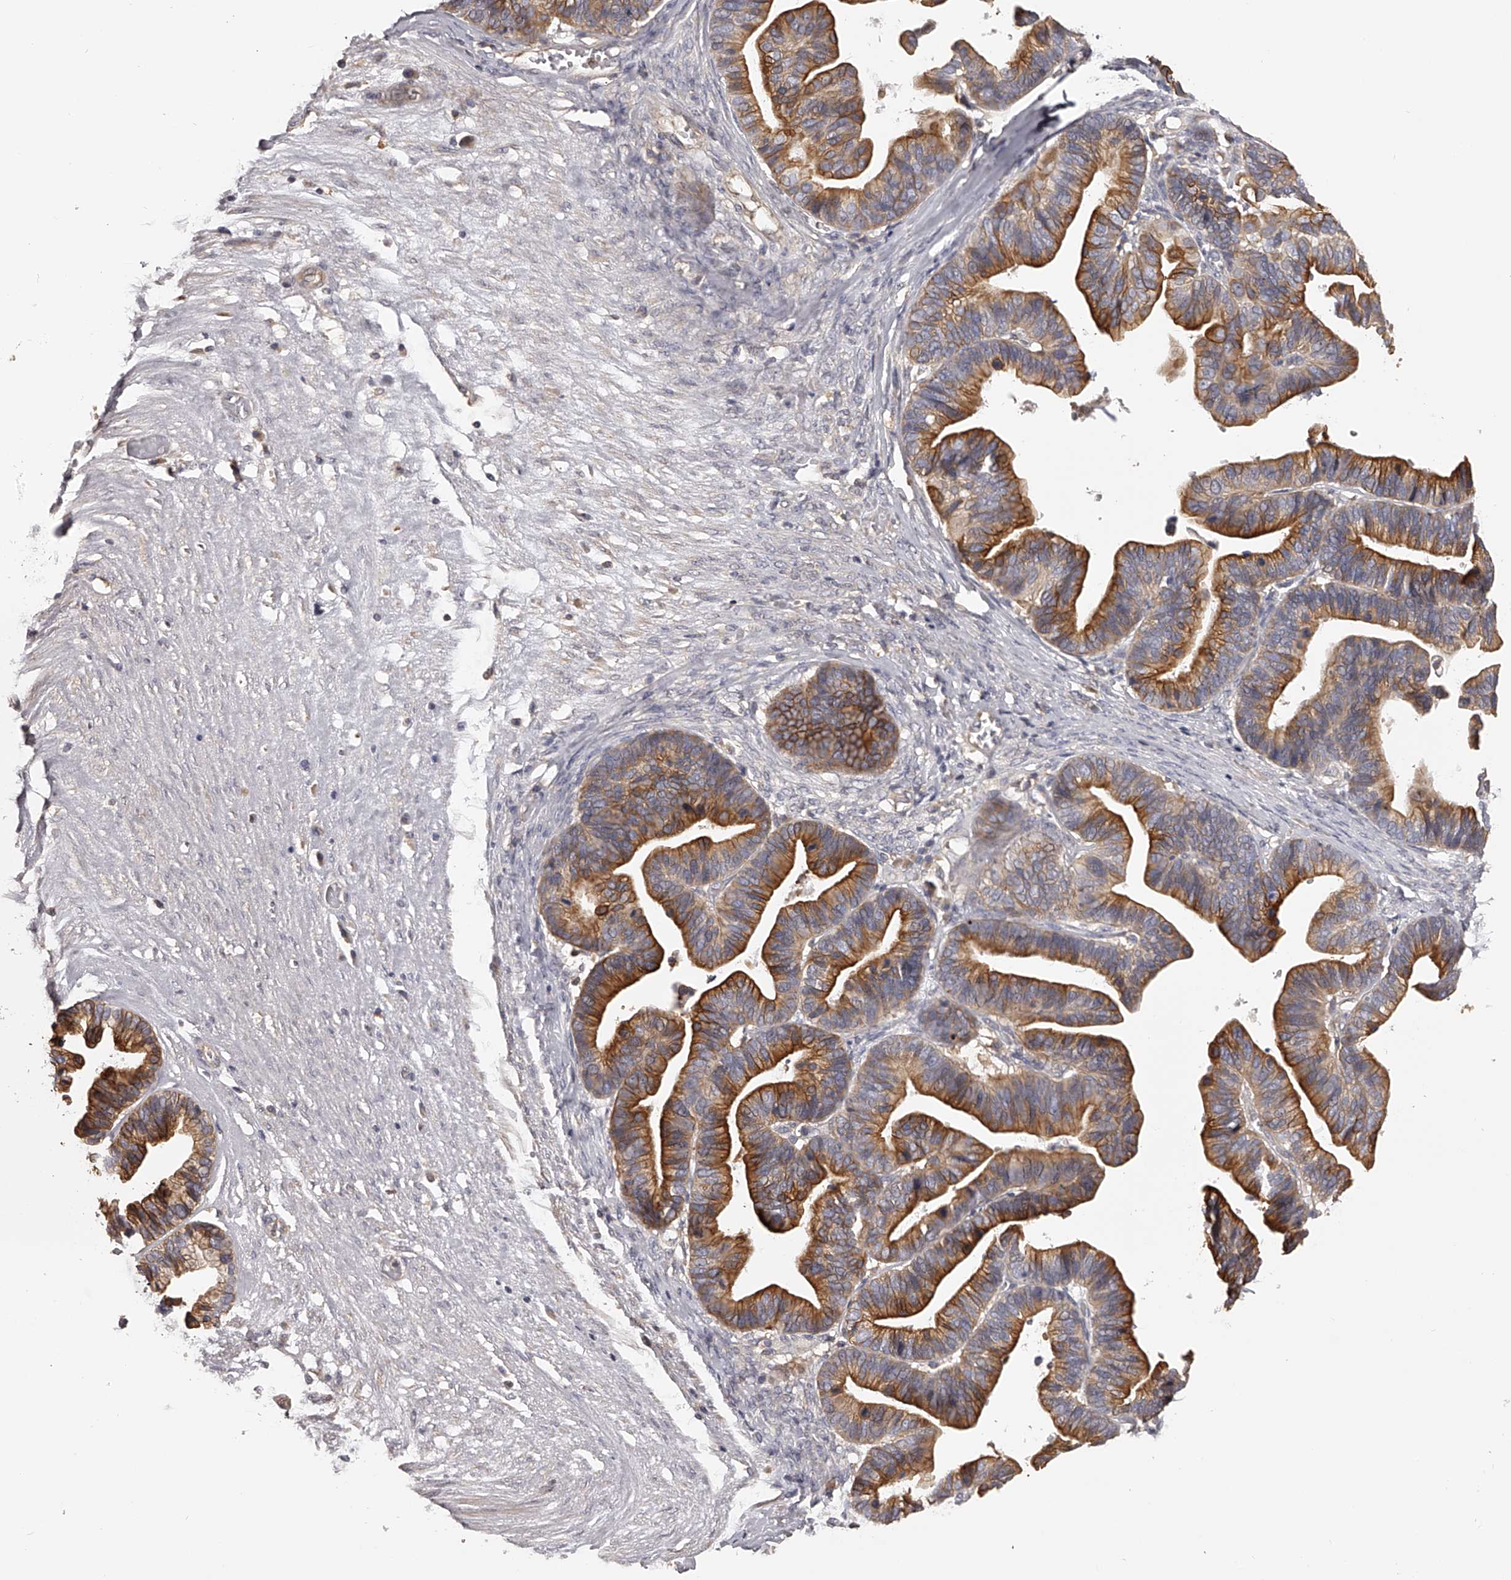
{"staining": {"intensity": "moderate", "quantity": ">75%", "location": "cytoplasmic/membranous"}, "tissue": "ovarian cancer", "cell_type": "Tumor cells", "image_type": "cancer", "snomed": [{"axis": "morphology", "description": "Cystadenocarcinoma, serous, NOS"}, {"axis": "topography", "description": "Ovary"}], "caption": "Ovarian cancer (serous cystadenocarcinoma) stained for a protein (brown) demonstrates moderate cytoplasmic/membranous positive staining in about >75% of tumor cells.", "gene": "TNN", "patient": {"sex": "female", "age": 56}}